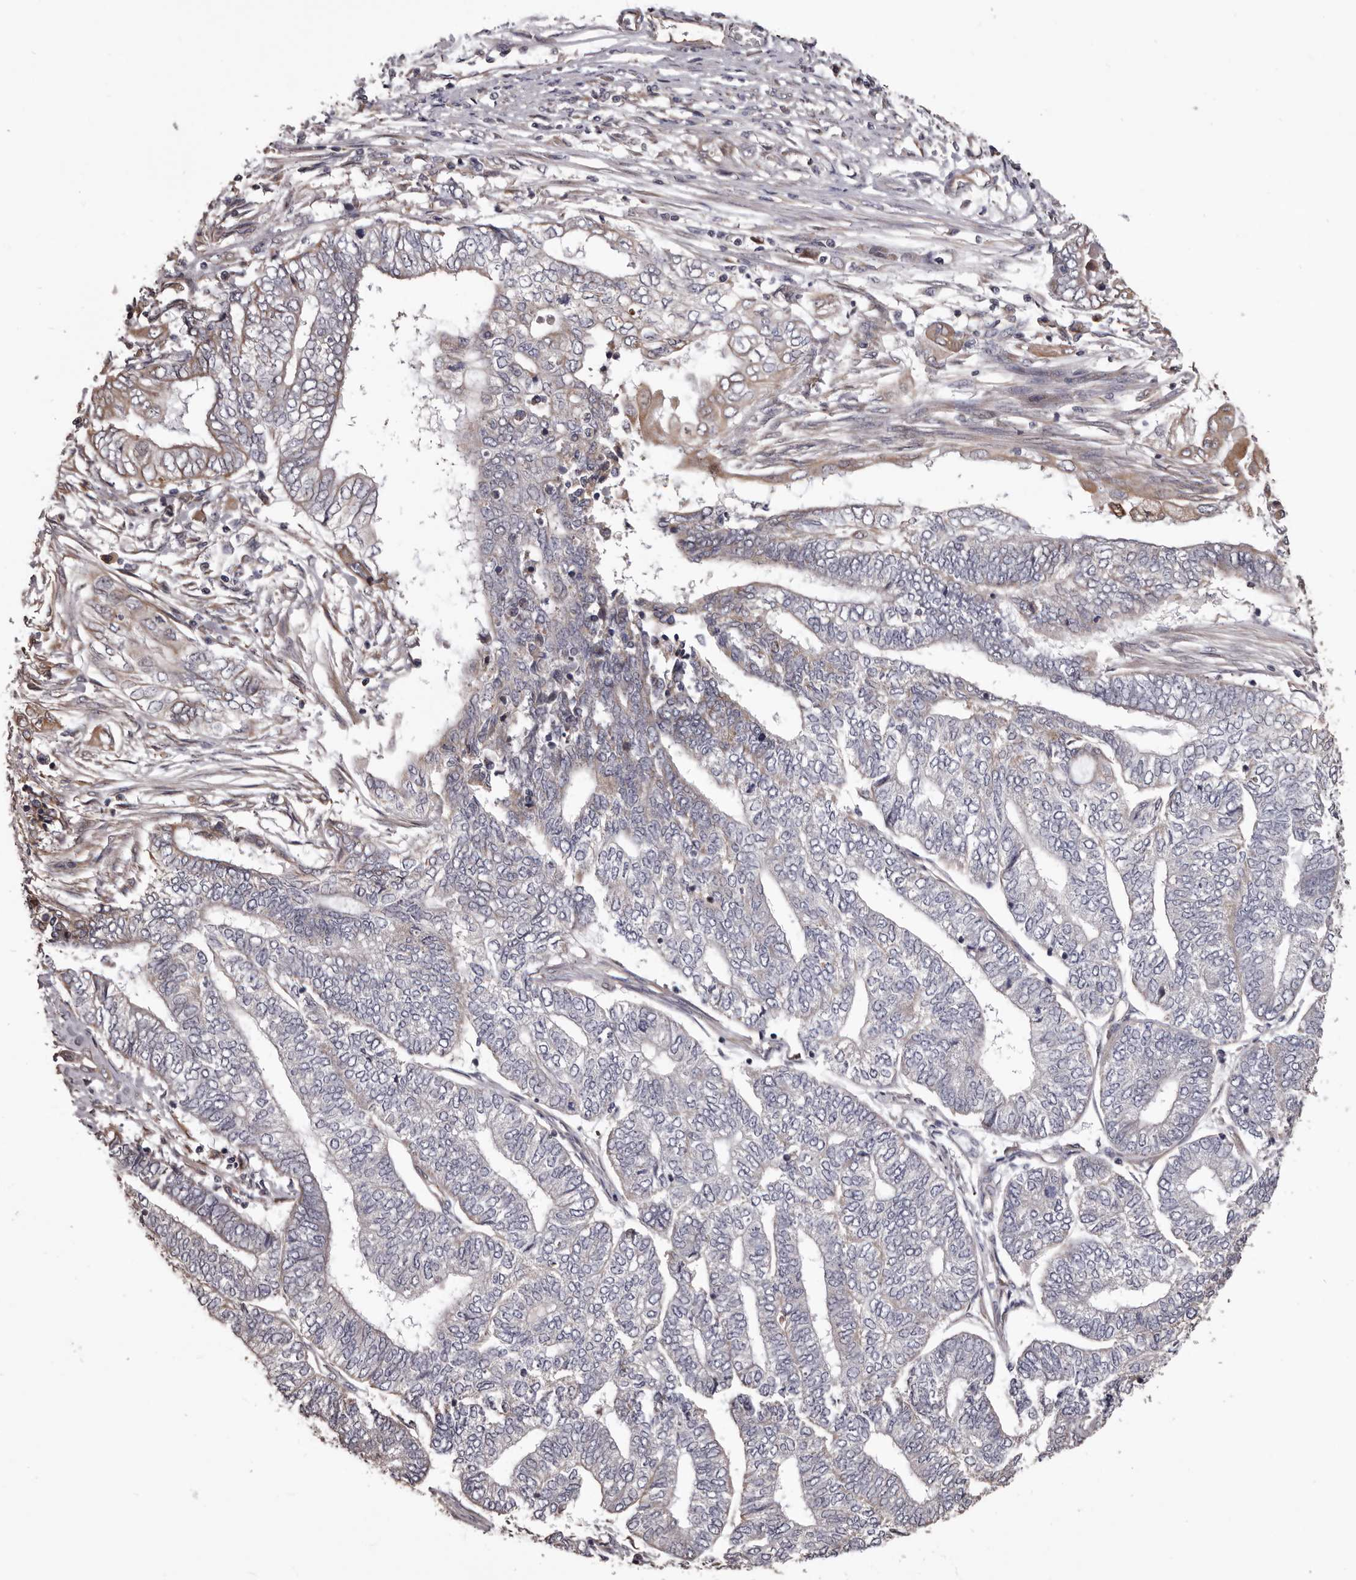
{"staining": {"intensity": "negative", "quantity": "none", "location": "none"}, "tissue": "endometrial cancer", "cell_type": "Tumor cells", "image_type": "cancer", "snomed": [{"axis": "morphology", "description": "Adenocarcinoma, NOS"}, {"axis": "topography", "description": "Uterus"}, {"axis": "topography", "description": "Endometrium"}], "caption": "IHC of human endometrial cancer (adenocarcinoma) displays no positivity in tumor cells.", "gene": "CEP104", "patient": {"sex": "female", "age": 70}}